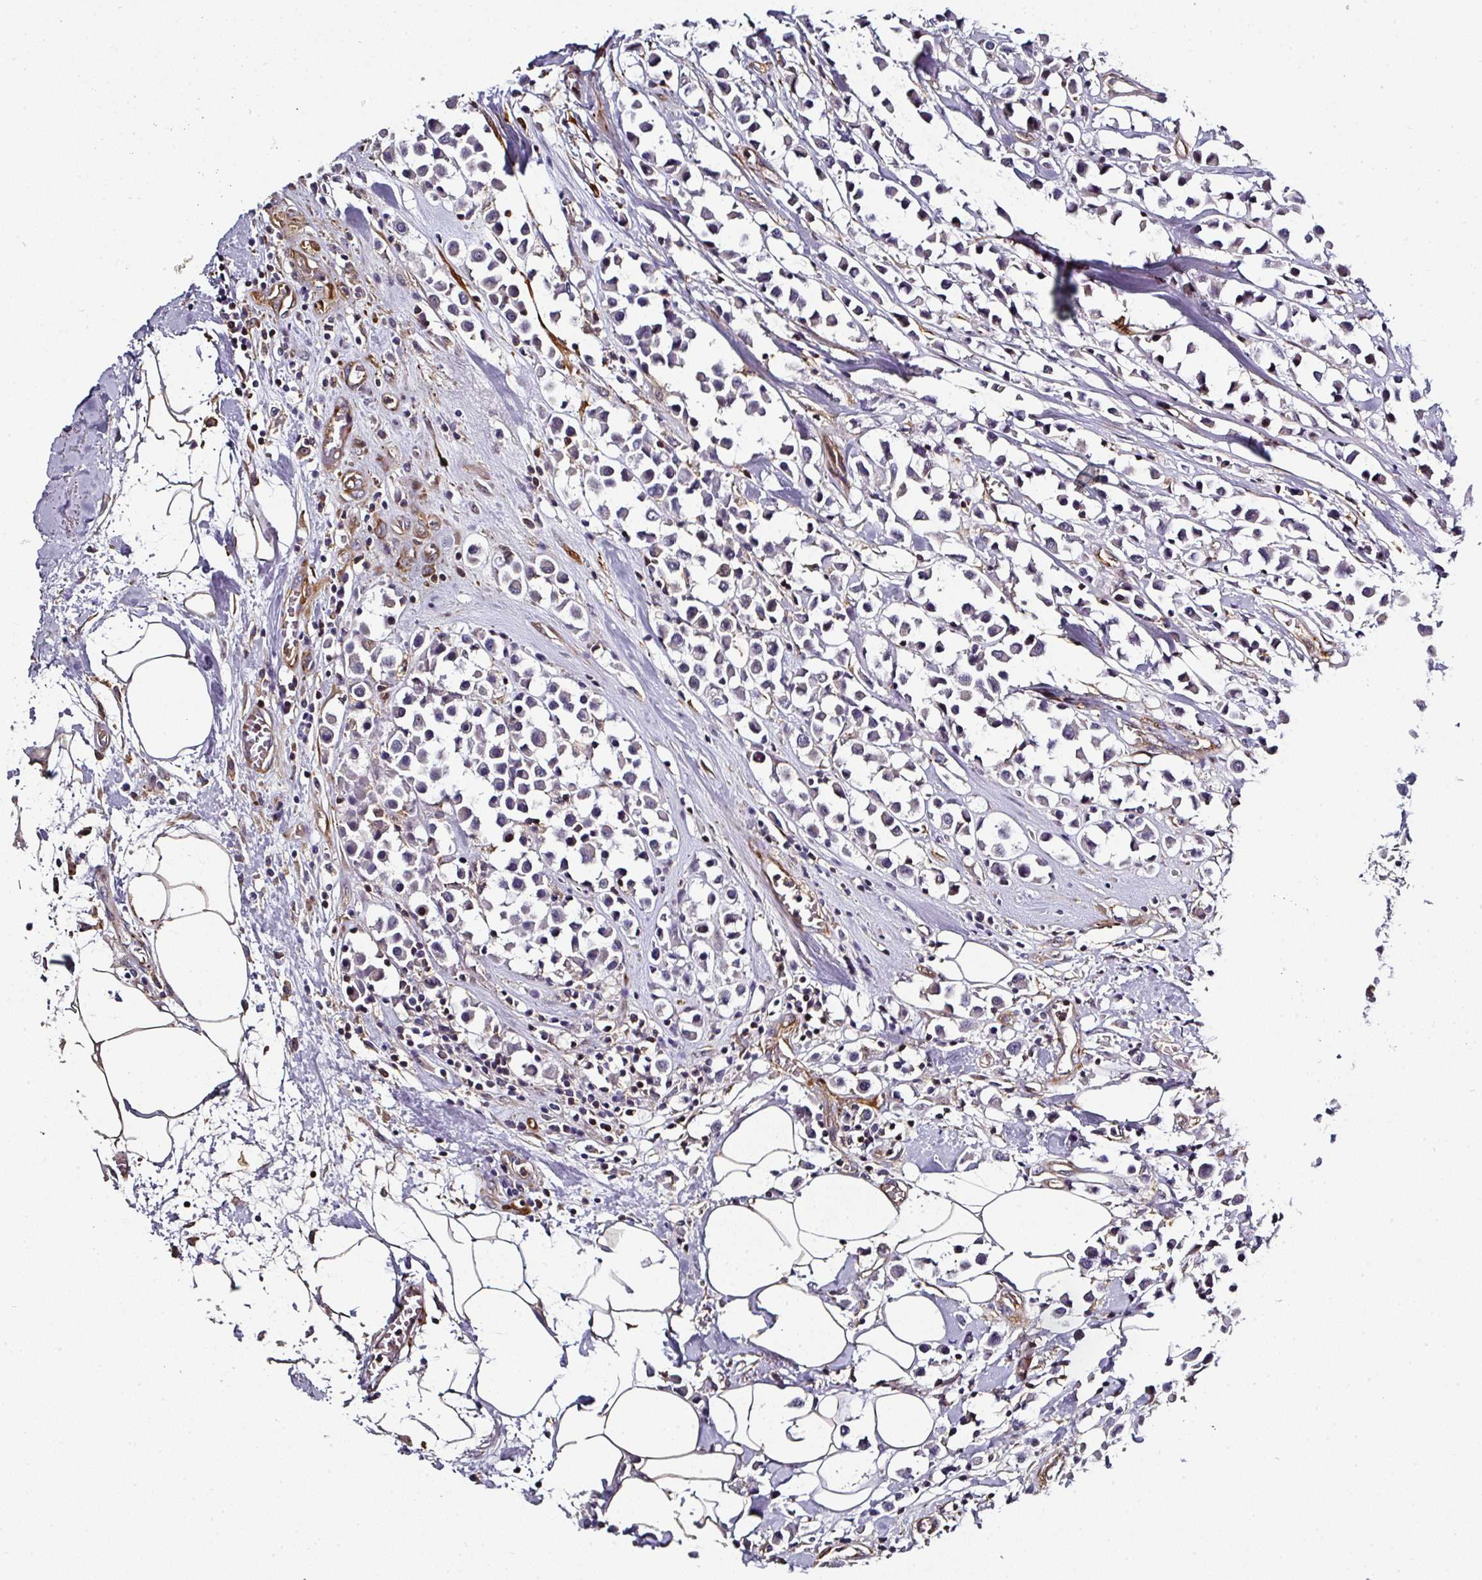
{"staining": {"intensity": "negative", "quantity": "none", "location": "none"}, "tissue": "breast cancer", "cell_type": "Tumor cells", "image_type": "cancer", "snomed": [{"axis": "morphology", "description": "Duct carcinoma"}, {"axis": "topography", "description": "Breast"}], "caption": "Infiltrating ductal carcinoma (breast) stained for a protein using immunohistochemistry reveals no positivity tumor cells.", "gene": "BEND5", "patient": {"sex": "female", "age": 61}}